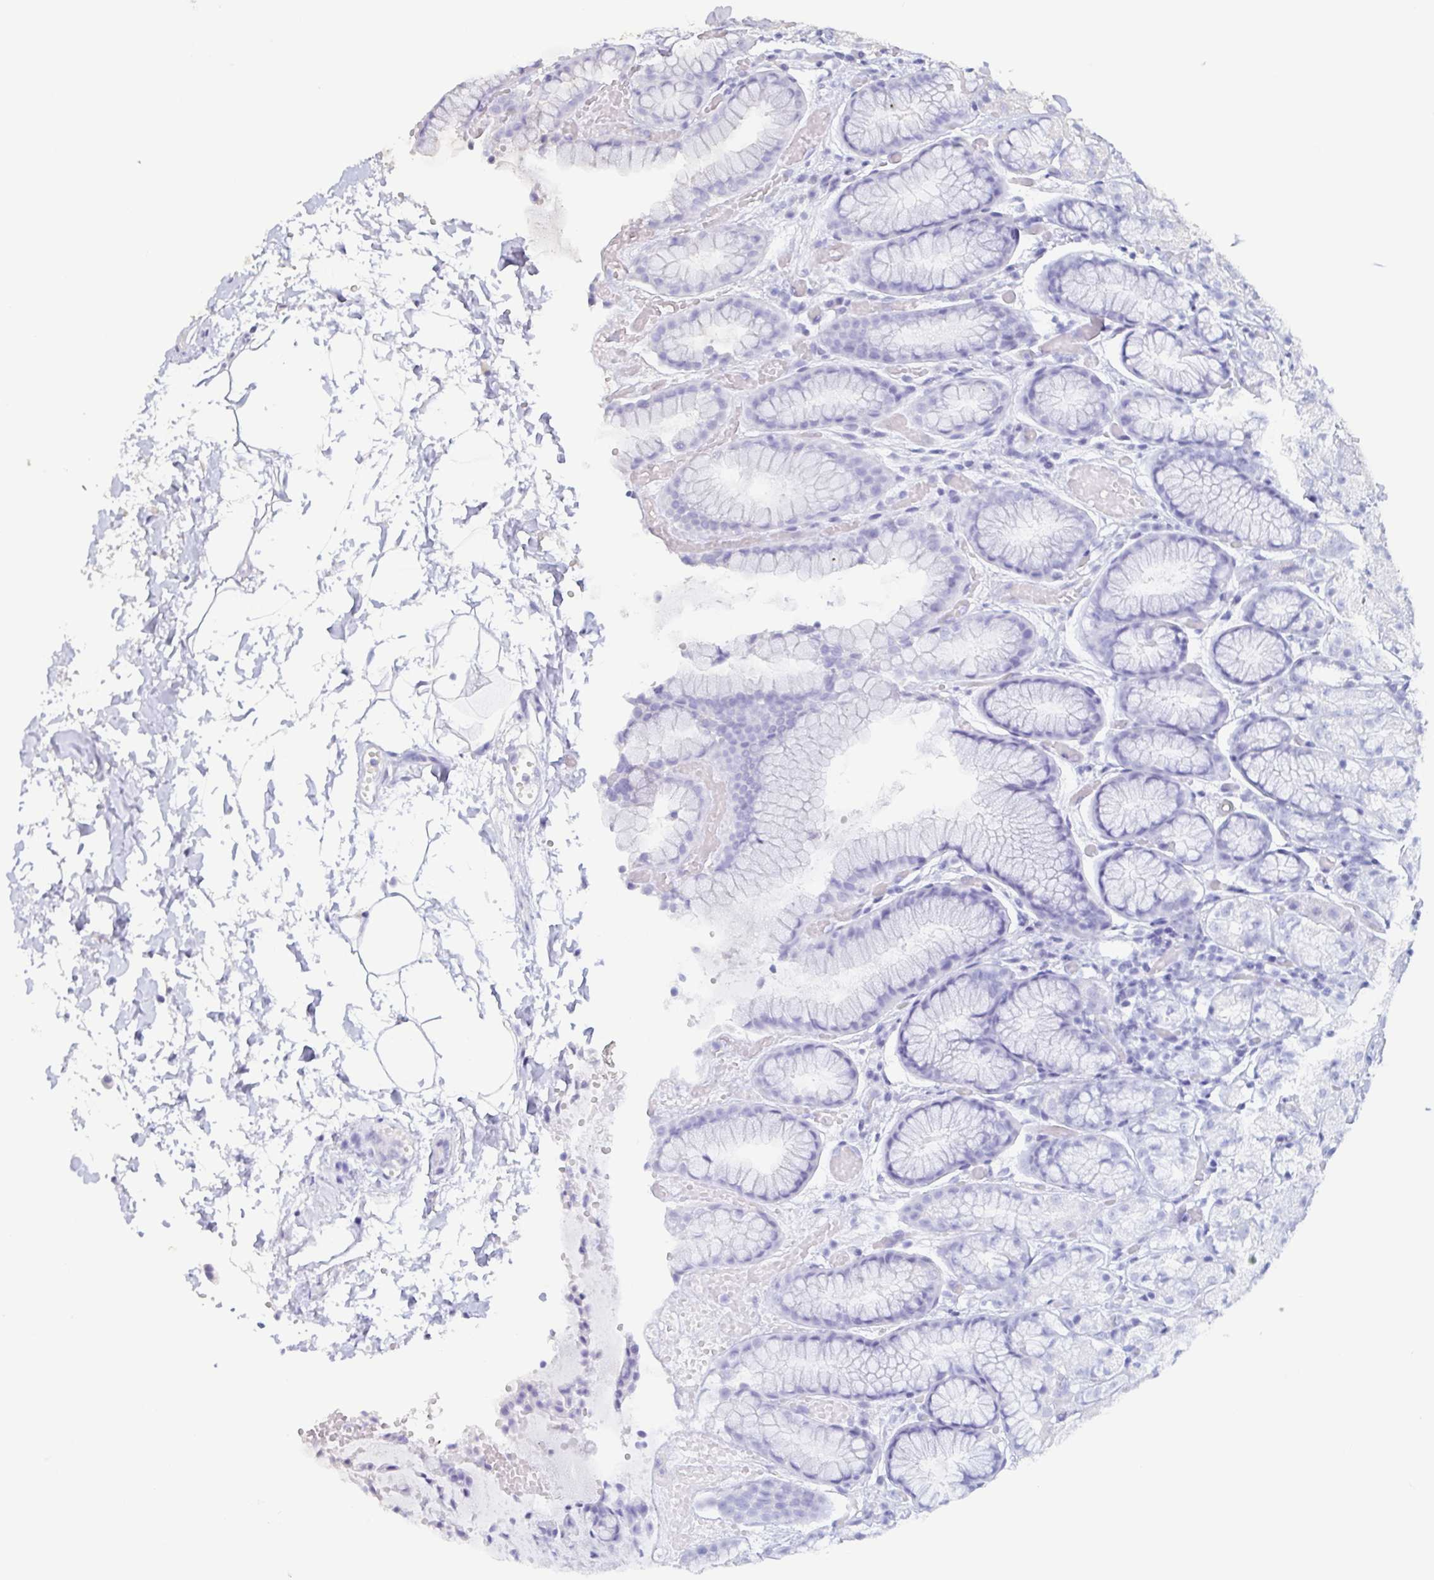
{"staining": {"intensity": "negative", "quantity": "none", "location": "none"}, "tissue": "stomach", "cell_type": "Glandular cells", "image_type": "normal", "snomed": [{"axis": "morphology", "description": "Normal tissue, NOS"}, {"axis": "topography", "description": "Stomach"}], "caption": "An IHC histopathology image of unremarkable stomach is shown. There is no staining in glandular cells of stomach.", "gene": "BPIFA2", "patient": {"sex": "male", "age": 70}}